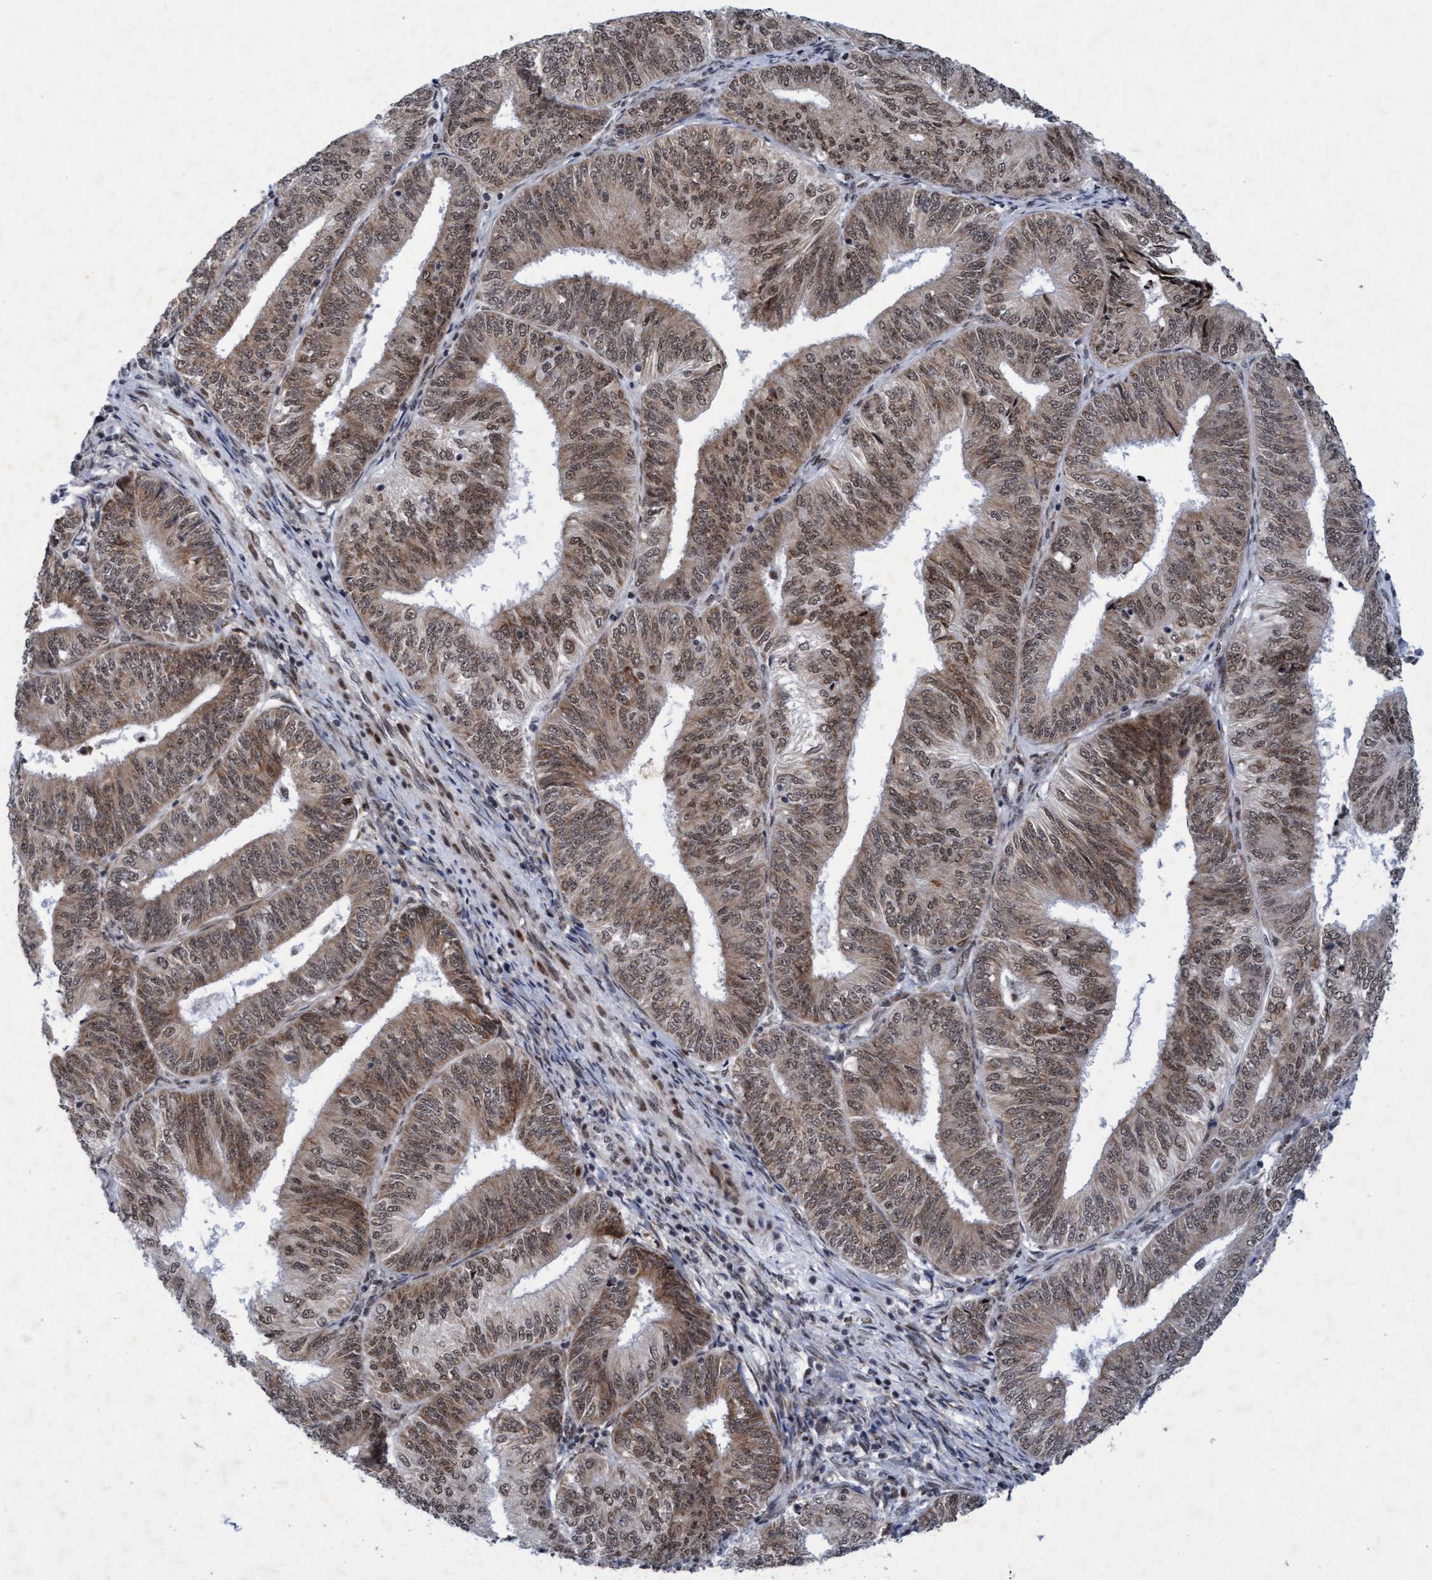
{"staining": {"intensity": "moderate", "quantity": ">75%", "location": "cytoplasmic/membranous,nuclear"}, "tissue": "endometrial cancer", "cell_type": "Tumor cells", "image_type": "cancer", "snomed": [{"axis": "morphology", "description": "Adenocarcinoma, NOS"}, {"axis": "topography", "description": "Endometrium"}], "caption": "Immunohistochemical staining of endometrial cancer demonstrates medium levels of moderate cytoplasmic/membranous and nuclear protein expression in about >75% of tumor cells. The staining was performed using DAB (3,3'-diaminobenzidine) to visualize the protein expression in brown, while the nuclei were stained in blue with hematoxylin (Magnification: 20x).", "gene": "GLT6D1", "patient": {"sex": "female", "age": 58}}